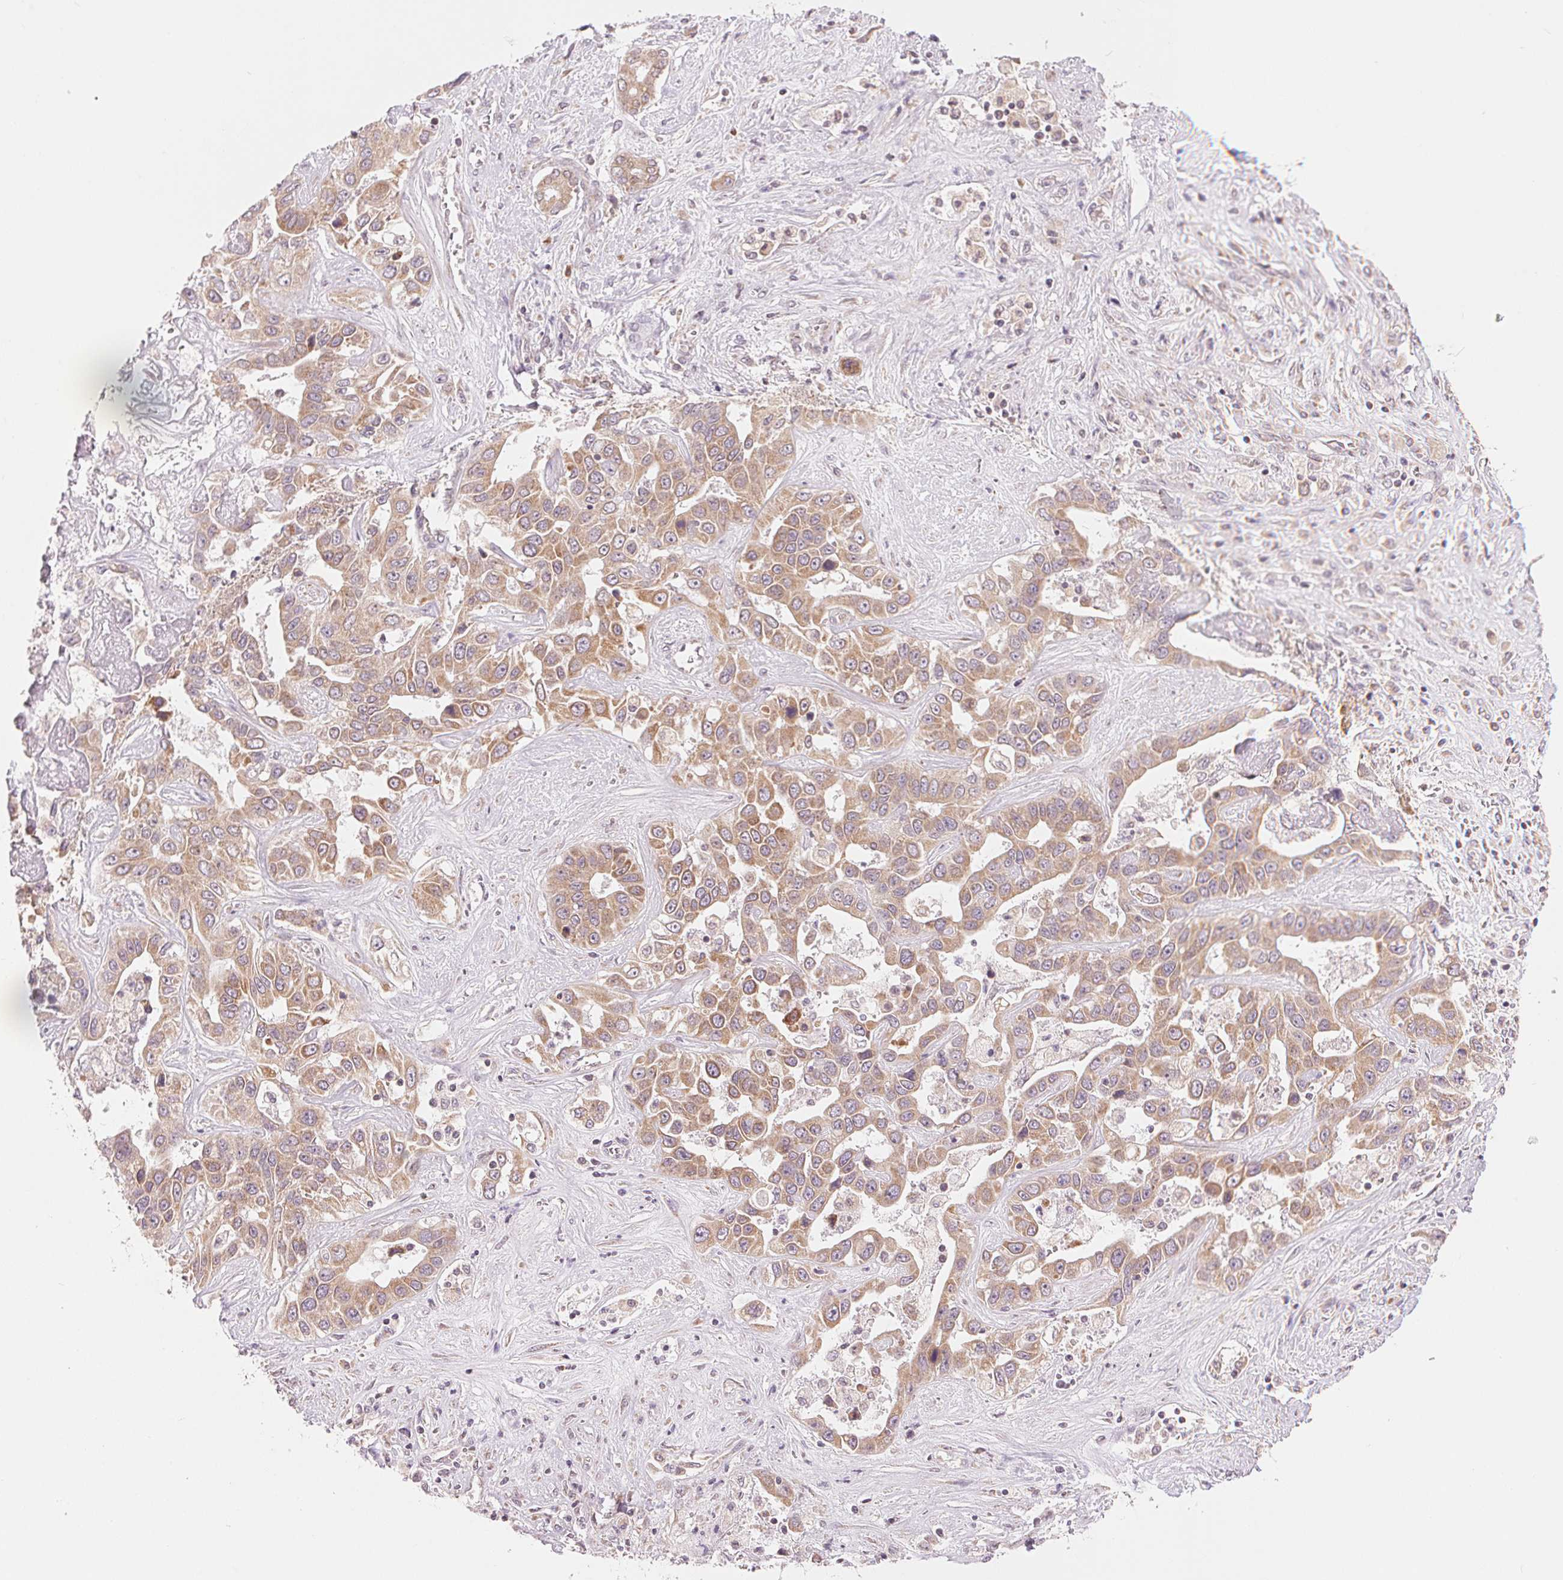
{"staining": {"intensity": "weak", "quantity": ">75%", "location": "cytoplasmic/membranous"}, "tissue": "liver cancer", "cell_type": "Tumor cells", "image_type": "cancer", "snomed": [{"axis": "morphology", "description": "Cholangiocarcinoma"}, {"axis": "topography", "description": "Liver"}], "caption": "A photomicrograph of liver cancer (cholangiocarcinoma) stained for a protein demonstrates weak cytoplasmic/membranous brown staining in tumor cells.", "gene": "TECR", "patient": {"sex": "female", "age": 52}}